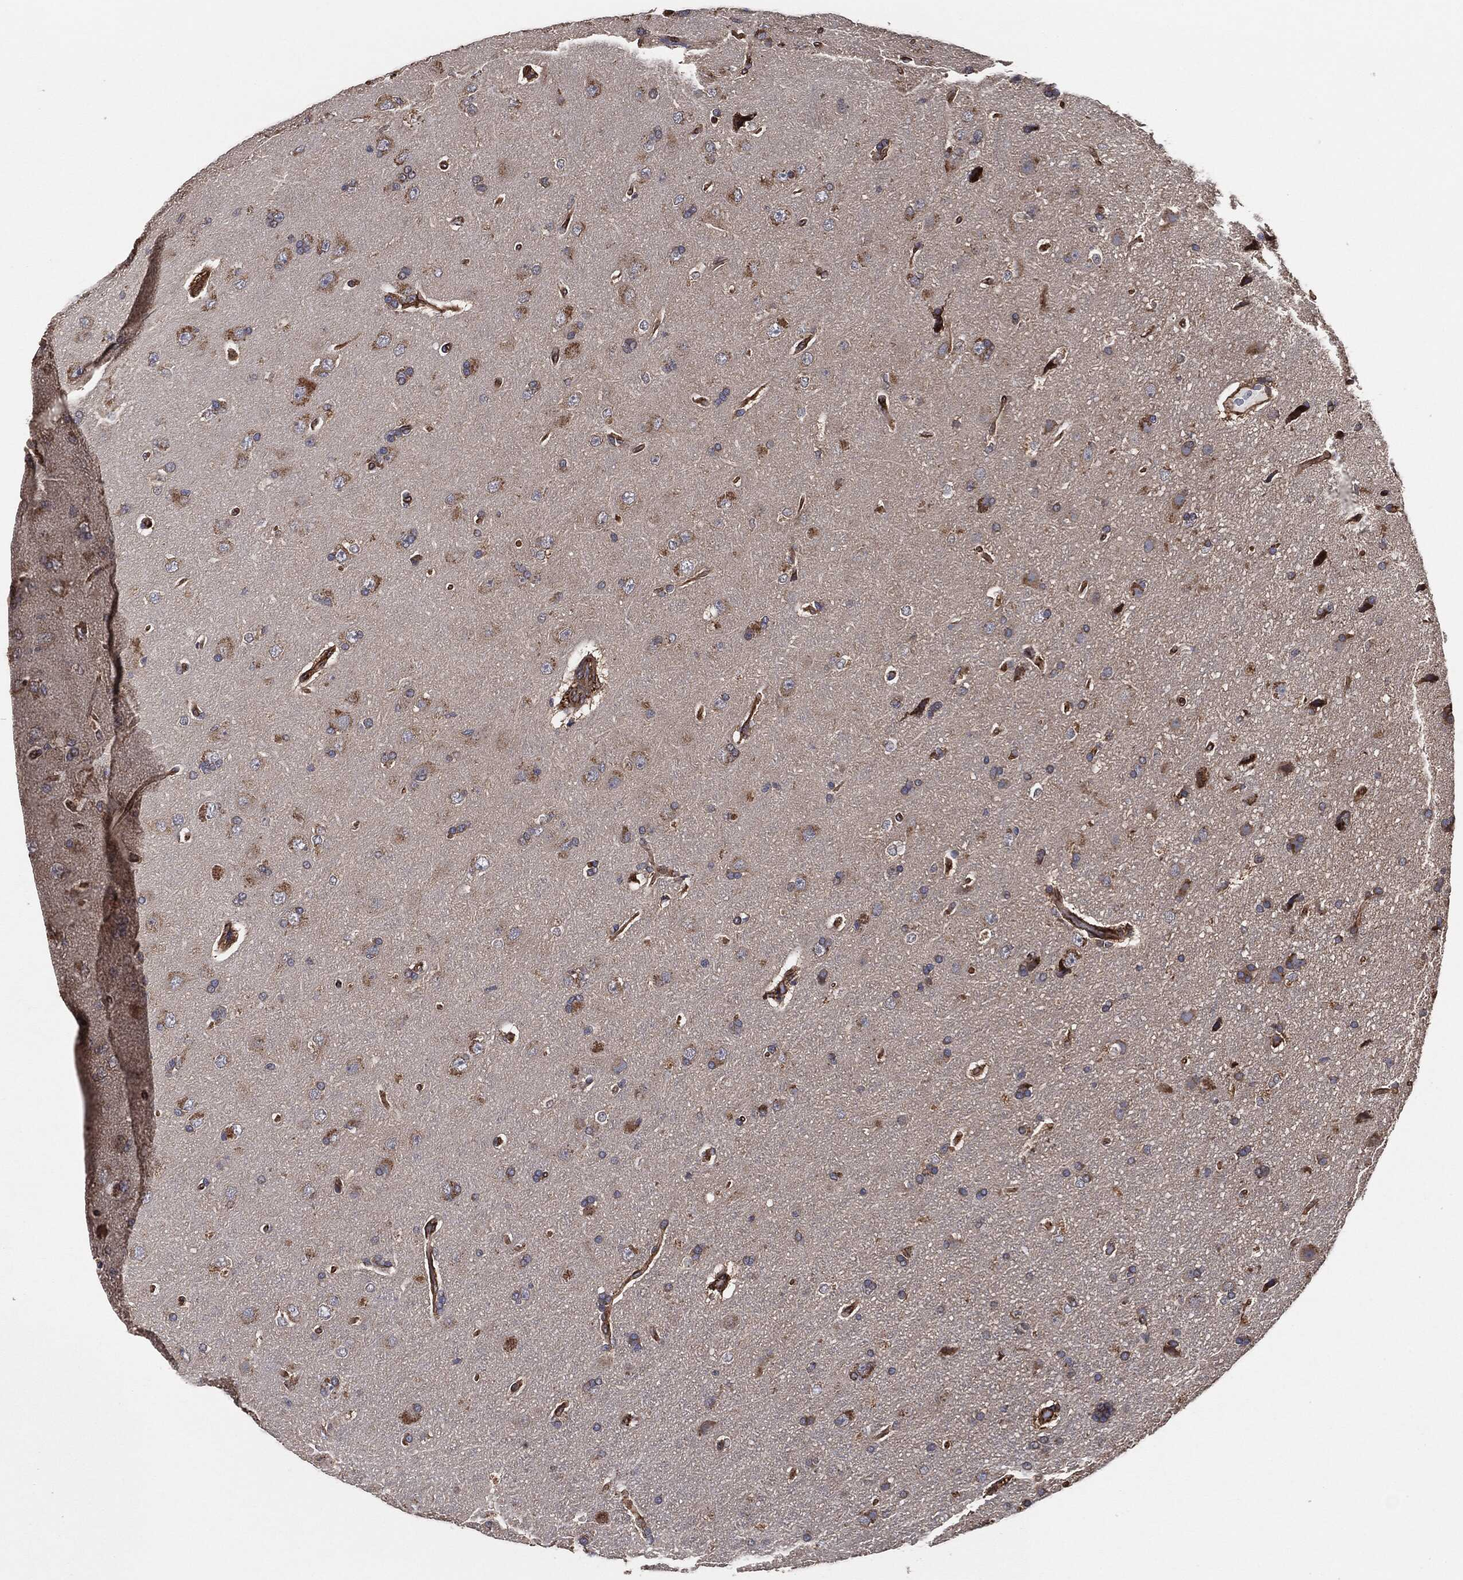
{"staining": {"intensity": "strong", "quantity": "25%-75%", "location": "cytoplasmic/membranous"}, "tissue": "glioma", "cell_type": "Tumor cells", "image_type": "cancer", "snomed": [{"axis": "morphology", "description": "Glioma, malignant, NOS"}, {"axis": "topography", "description": "Cerebral cortex"}], "caption": "Protein expression analysis of glioma shows strong cytoplasmic/membranous positivity in about 25%-75% of tumor cells. (DAB (3,3'-diaminobenzidine) IHC, brown staining for protein, blue staining for nuclei).", "gene": "CTNNA1", "patient": {"sex": "male", "age": 58}}